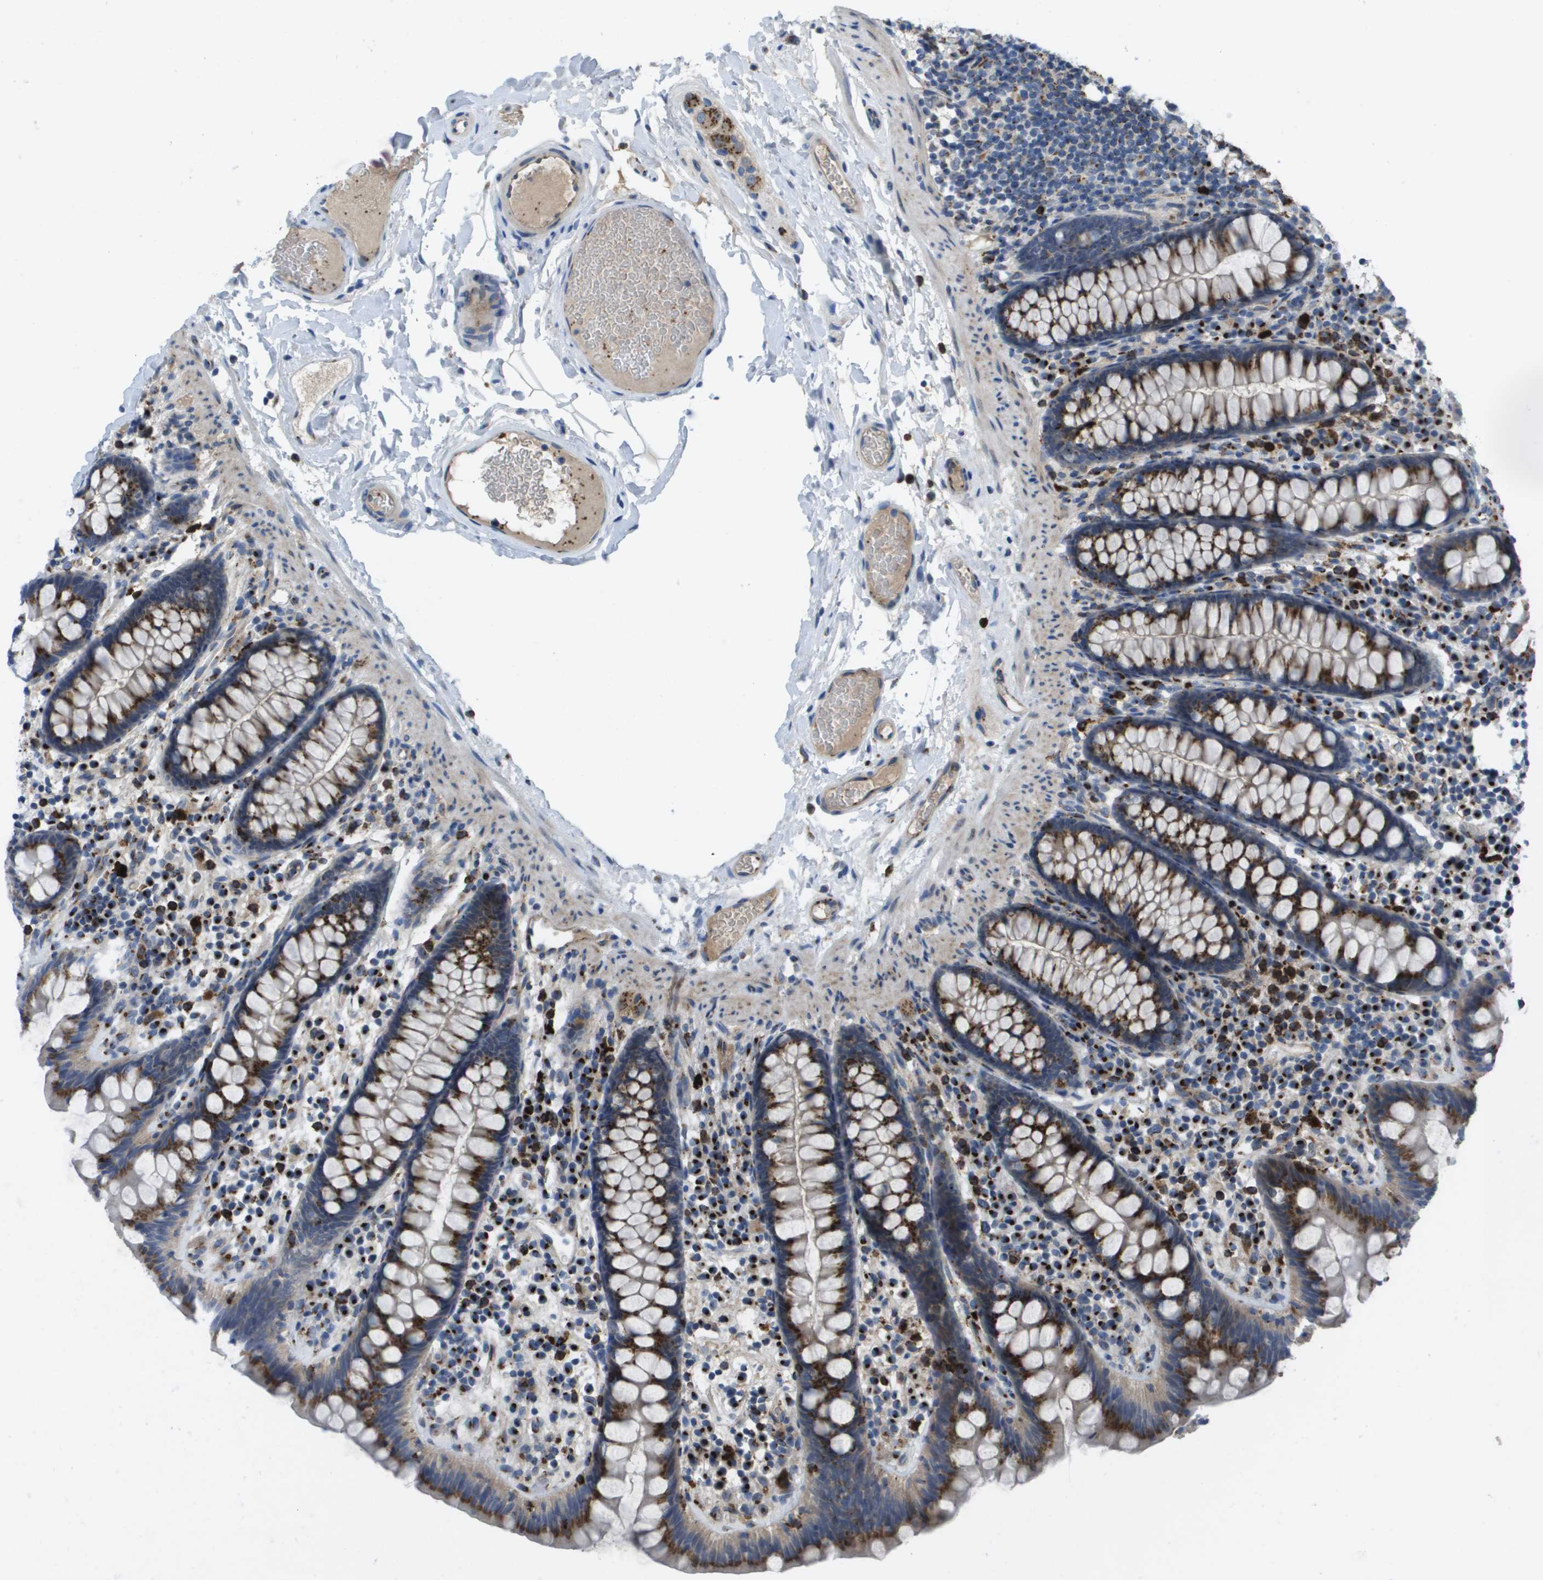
{"staining": {"intensity": "weak", "quantity": ">75%", "location": "cytoplasmic/membranous"}, "tissue": "colon", "cell_type": "Endothelial cells", "image_type": "normal", "snomed": [{"axis": "morphology", "description": "Normal tissue, NOS"}, {"axis": "topography", "description": "Colon"}], "caption": "The photomicrograph displays staining of benign colon, revealing weak cytoplasmic/membranous protein staining (brown color) within endothelial cells.", "gene": "QSOX2", "patient": {"sex": "female", "age": 80}}